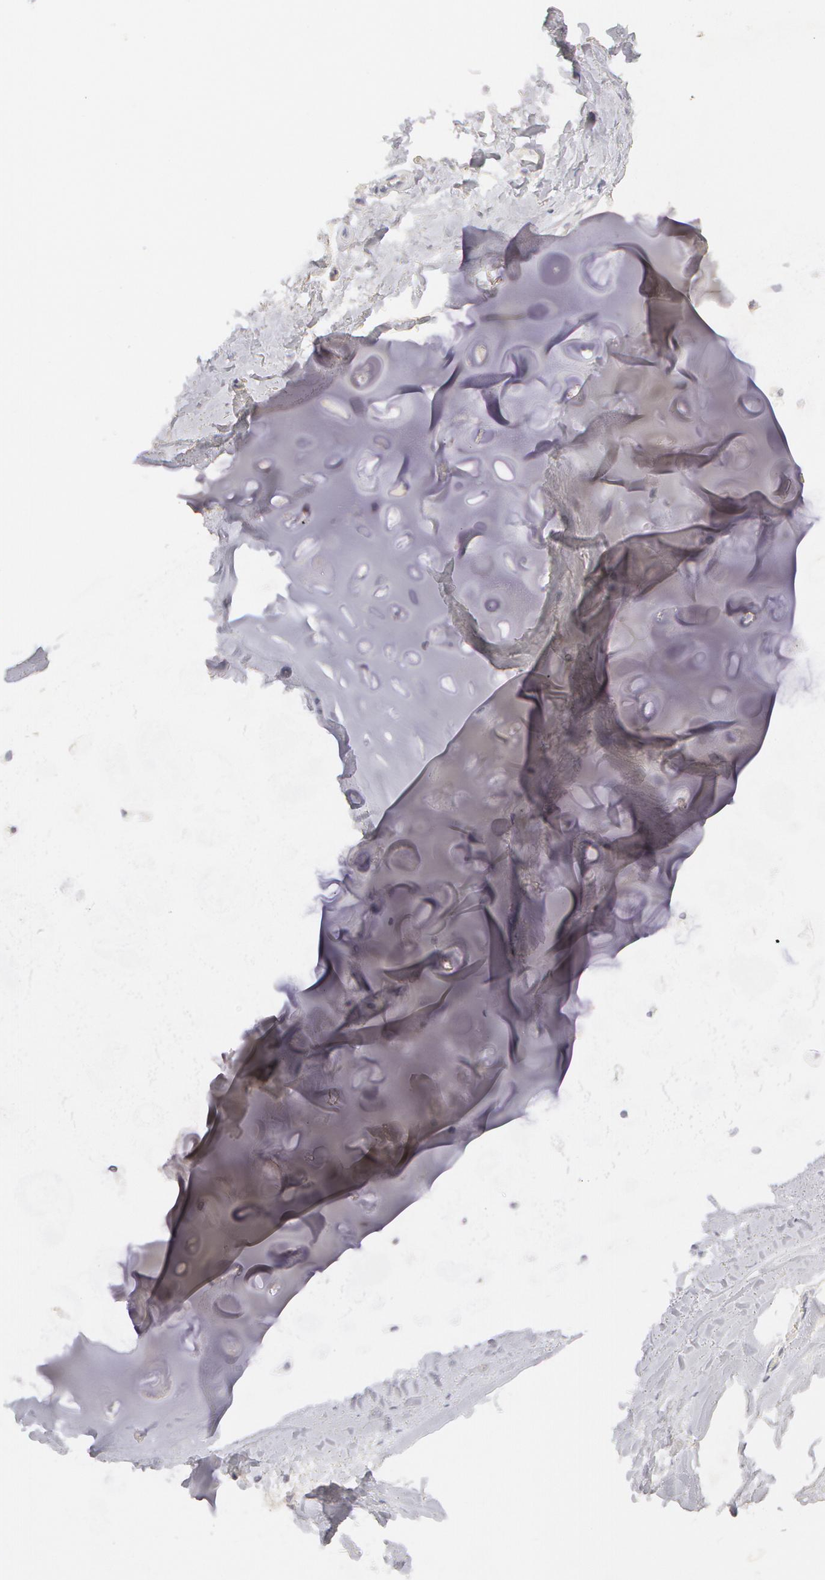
{"staining": {"intensity": "negative", "quantity": "none", "location": "none"}, "tissue": "adipose tissue", "cell_type": "Adipocytes", "image_type": "normal", "snomed": [{"axis": "morphology", "description": "Normal tissue, NOS"}, {"axis": "topography", "description": "Cartilage tissue"}, {"axis": "topography", "description": "Lung"}], "caption": "The histopathology image displays no significant expression in adipocytes of adipose tissue.", "gene": "ABCB1", "patient": {"sex": "male", "age": 65}}